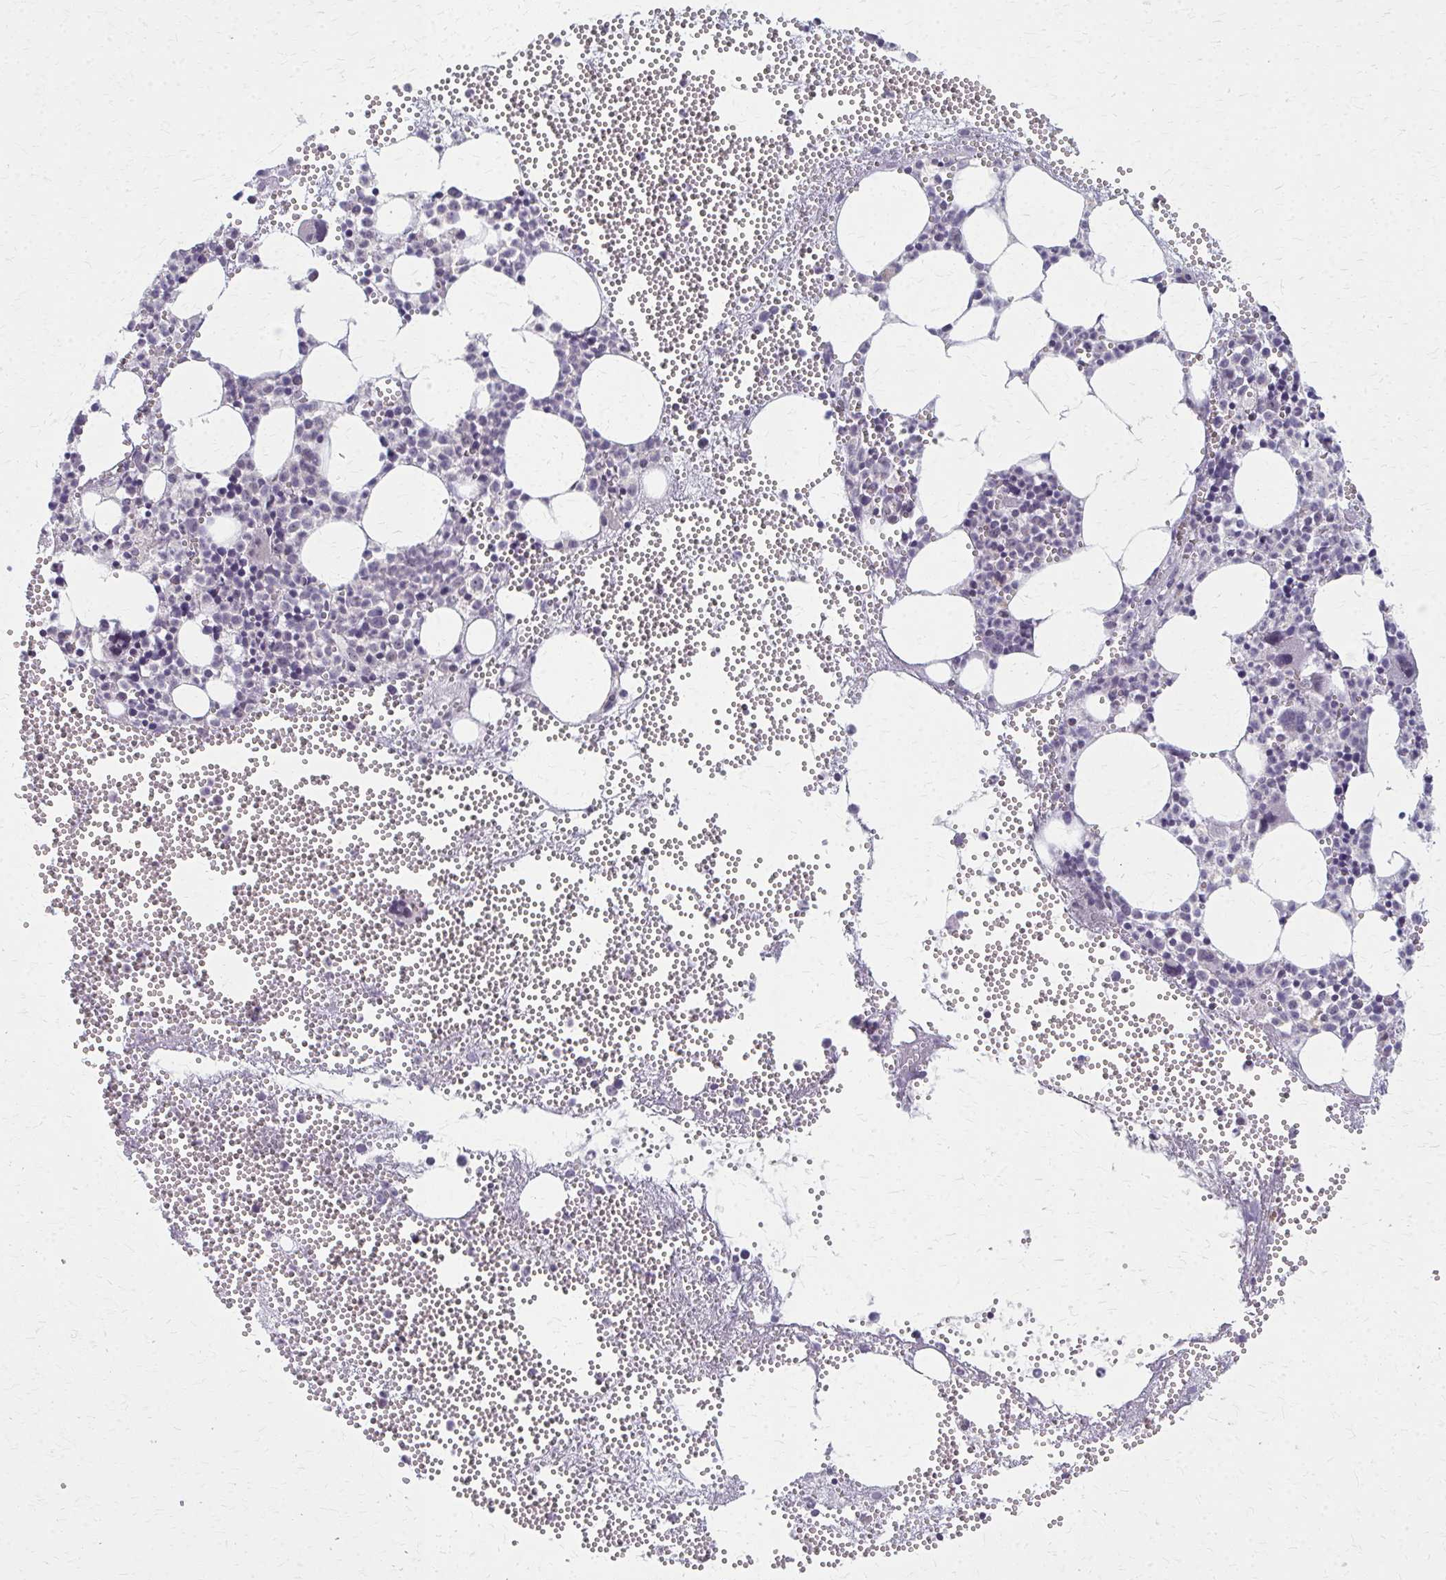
{"staining": {"intensity": "negative", "quantity": "none", "location": "none"}, "tissue": "bone marrow", "cell_type": "Hematopoietic cells", "image_type": "normal", "snomed": [{"axis": "morphology", "description": "Normal tissue, NOS"}, {"axis": "topography", "description": "Bone marrow"}], "caption": "A high-resolution image shows IHC staining of normal bone marrow, which demonstrates no significant staining in hematopoietic cells. (DAB (3,3'-diaminobenzidine) immunohistochemistry with hematoxylin counter stain).", "gene": "NUDT16", "patient": {"sex": "female", "age": 57}}